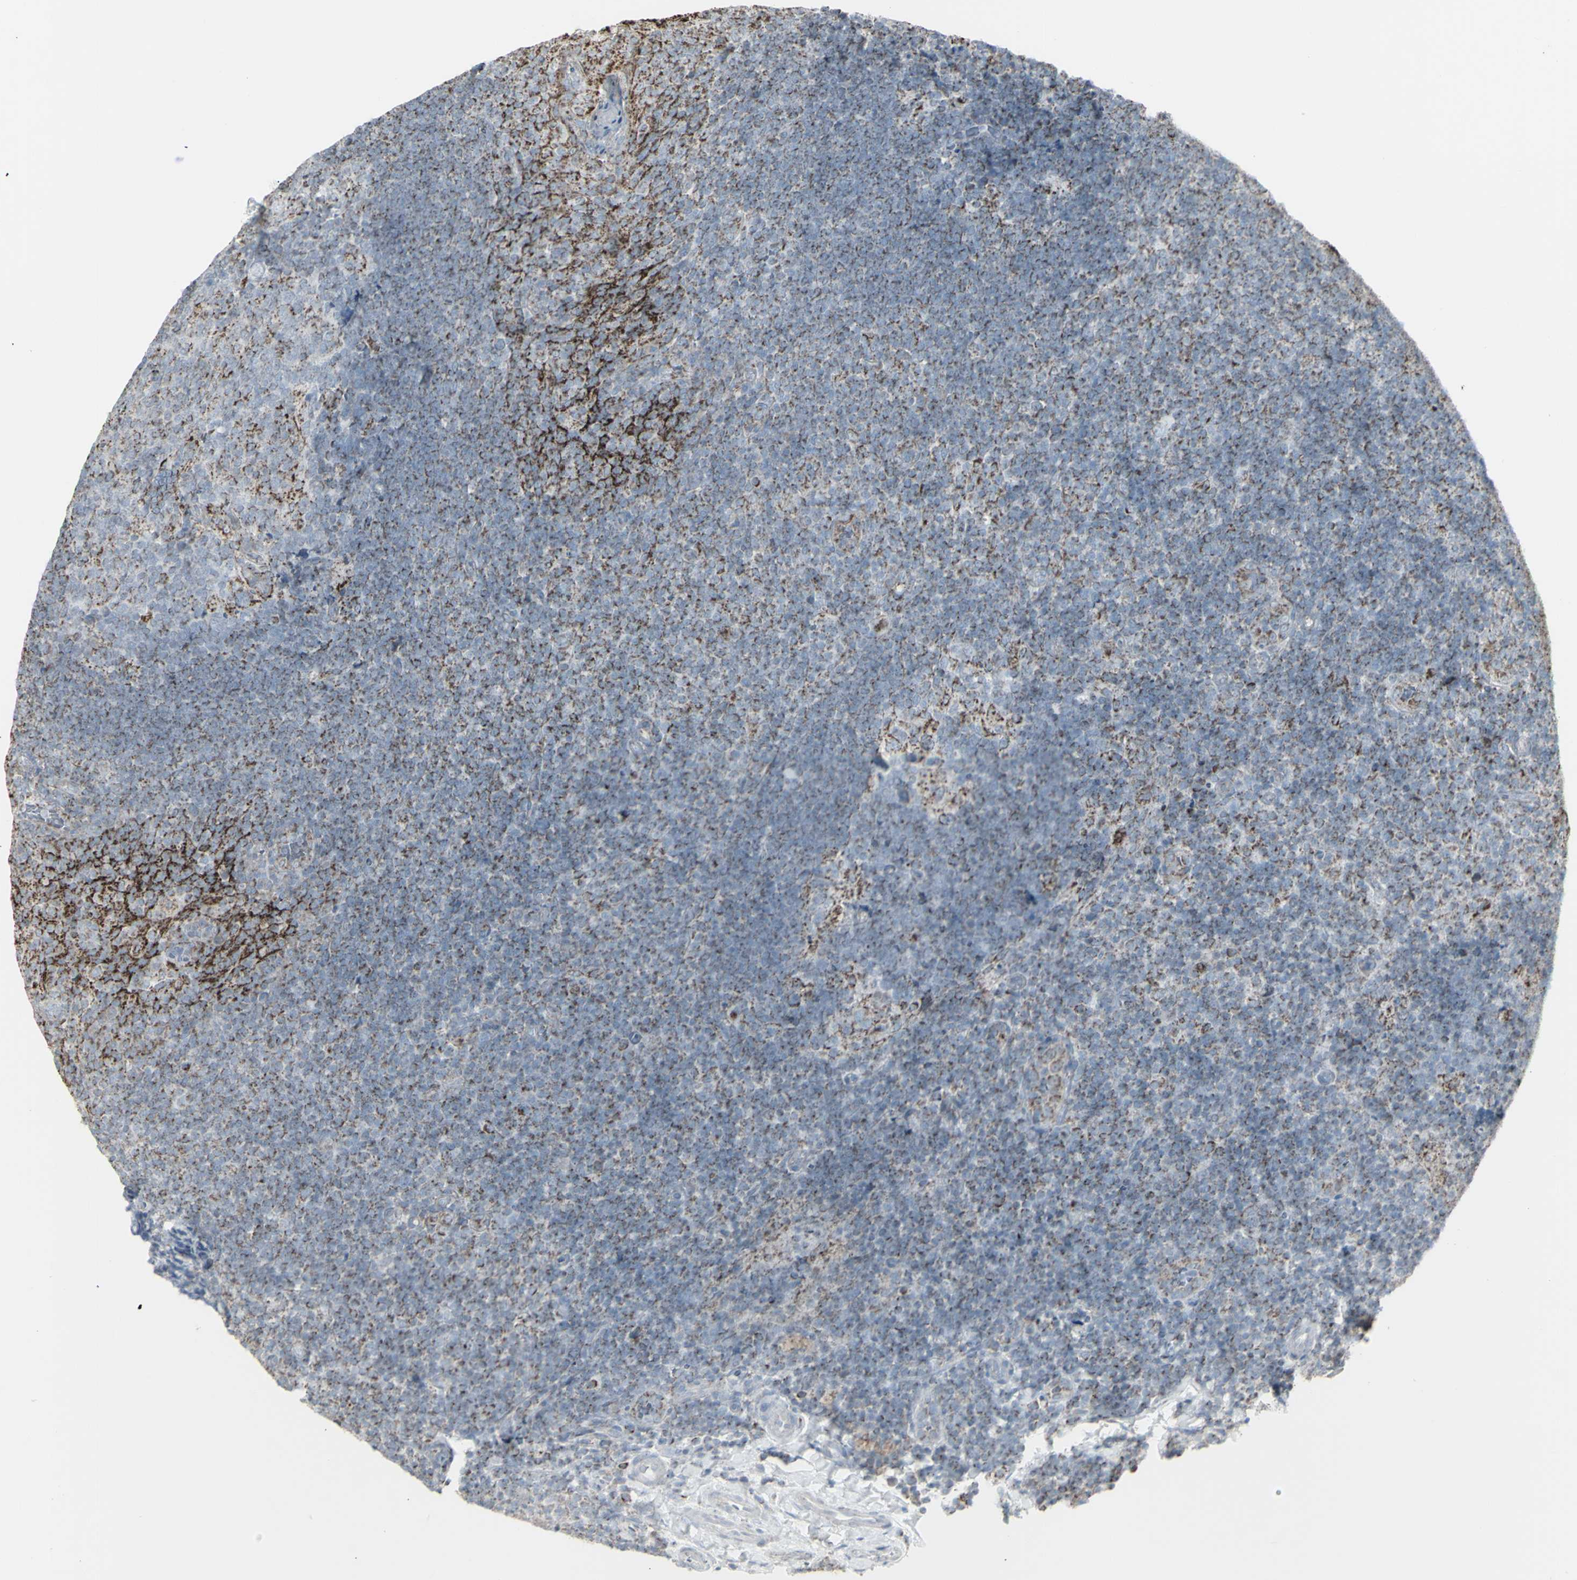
{"staining": {"intensity": "strong", "quantity": "25%-75%", "location": "cytoplasmic/membranous"}, "tissue": "tonsil", "cell_type": "Germinal center cells", "image_type": "normal", "snomed": [{"axis": "morphology", "description": "Normal tissue, NOS"}, {"axis": "topography", "description": "Tonsil"}], "caption": "Tonsil stained with a brown dye exhibits strong cytoplasmic/membranous positive staining in about 25%-75% of germinal center cells.", "gene": "PLGRKT", "patient": {"sex": "male", "age": 17}}